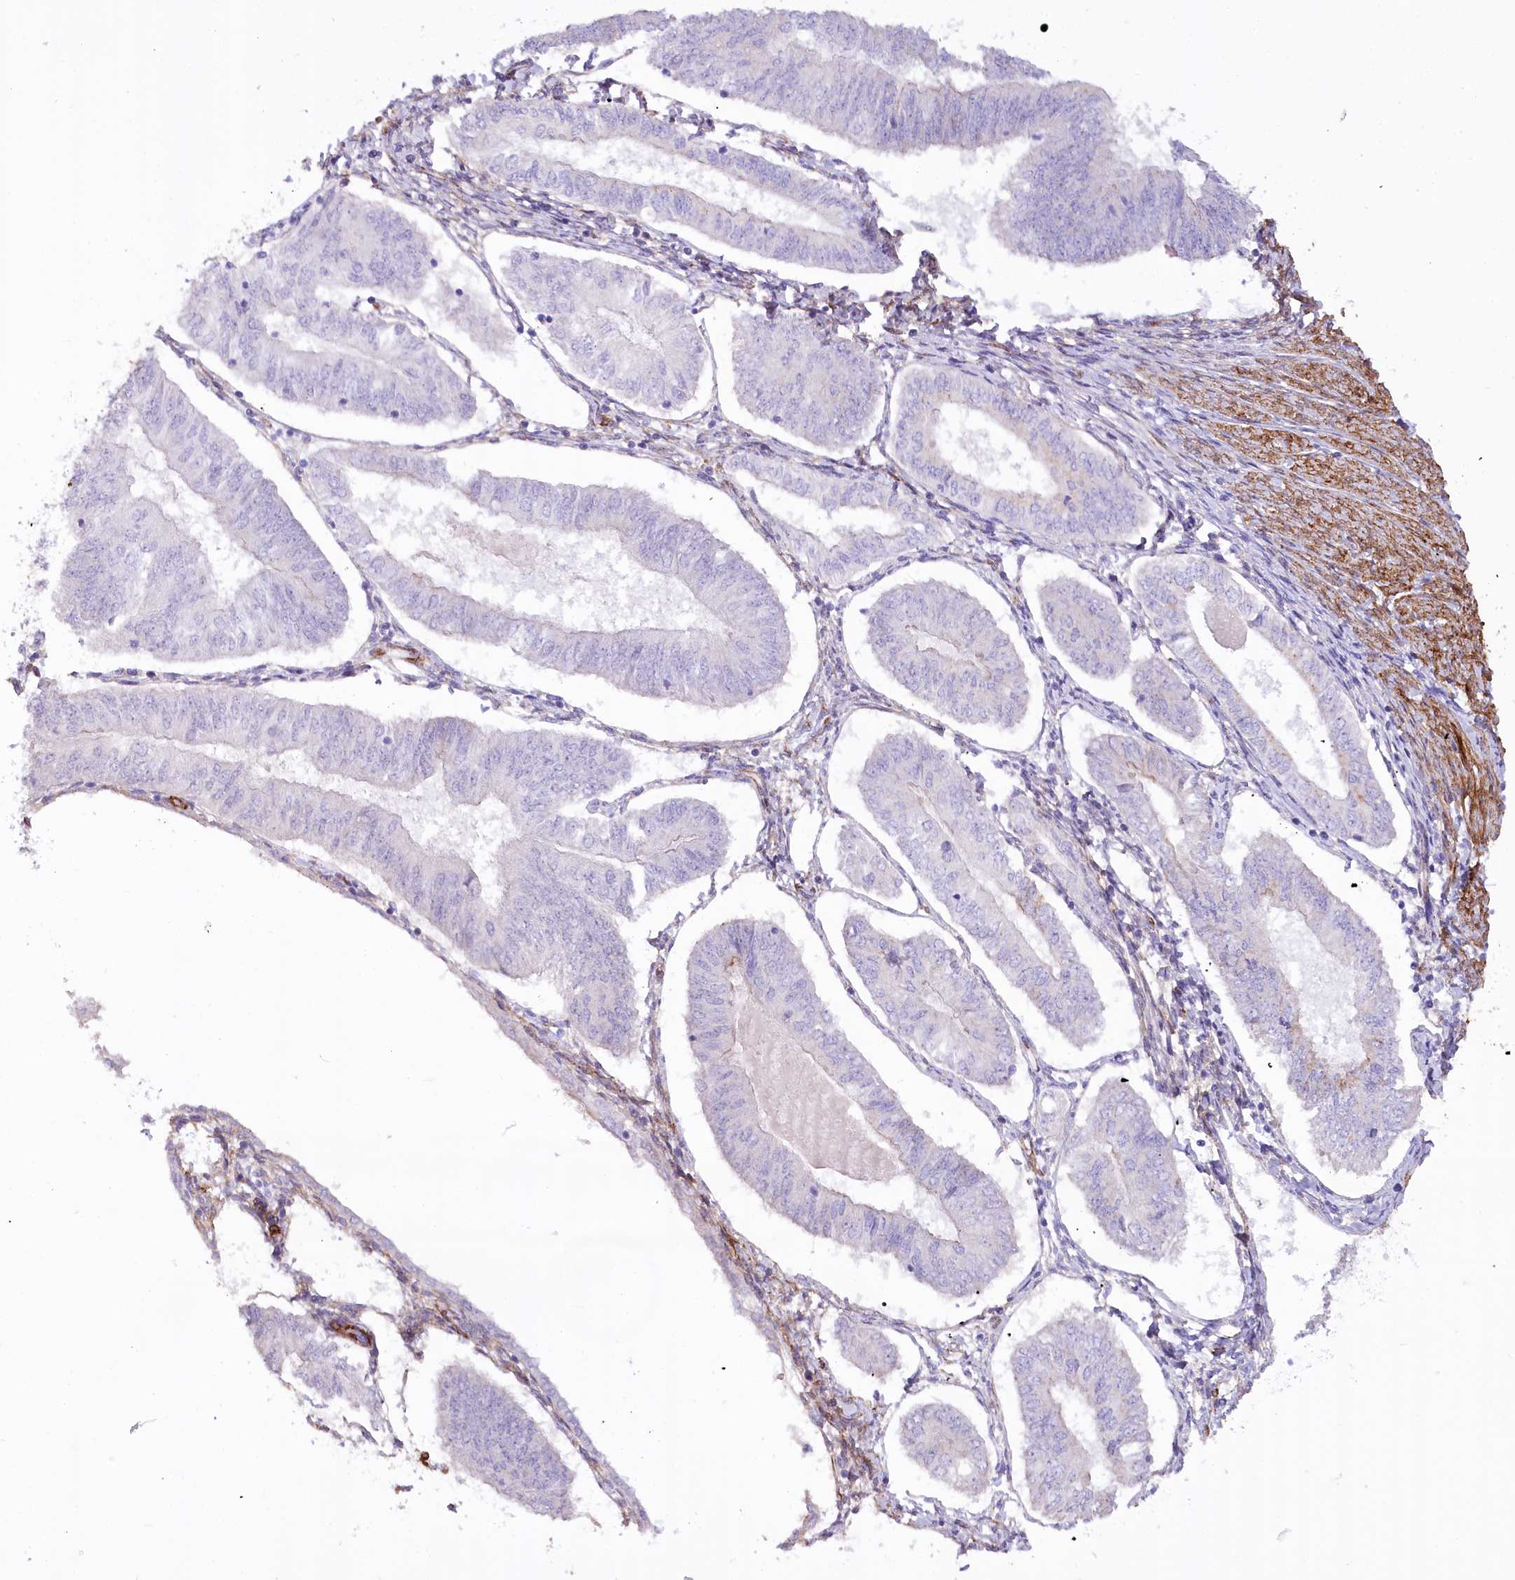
{"staining": {"intensity": "negative", "quantity": "none", "location": "none"}, "tissue": "endometrial cancer", "cell_type": "Tumor cells", "image_type": "cancer", "snomed": [{"axis": "morphology", "description": "Adenocarcinoma, NOS"}, {"axis": "topography", "description": "Endometrium"}], "caption": "Adenocarcinoma (endometrial) was stained to show a protein in brown. There is no significant expression in tumor cells.", "gene": "SYNPO2", "patient": {"sex": "female", "age": 58}}